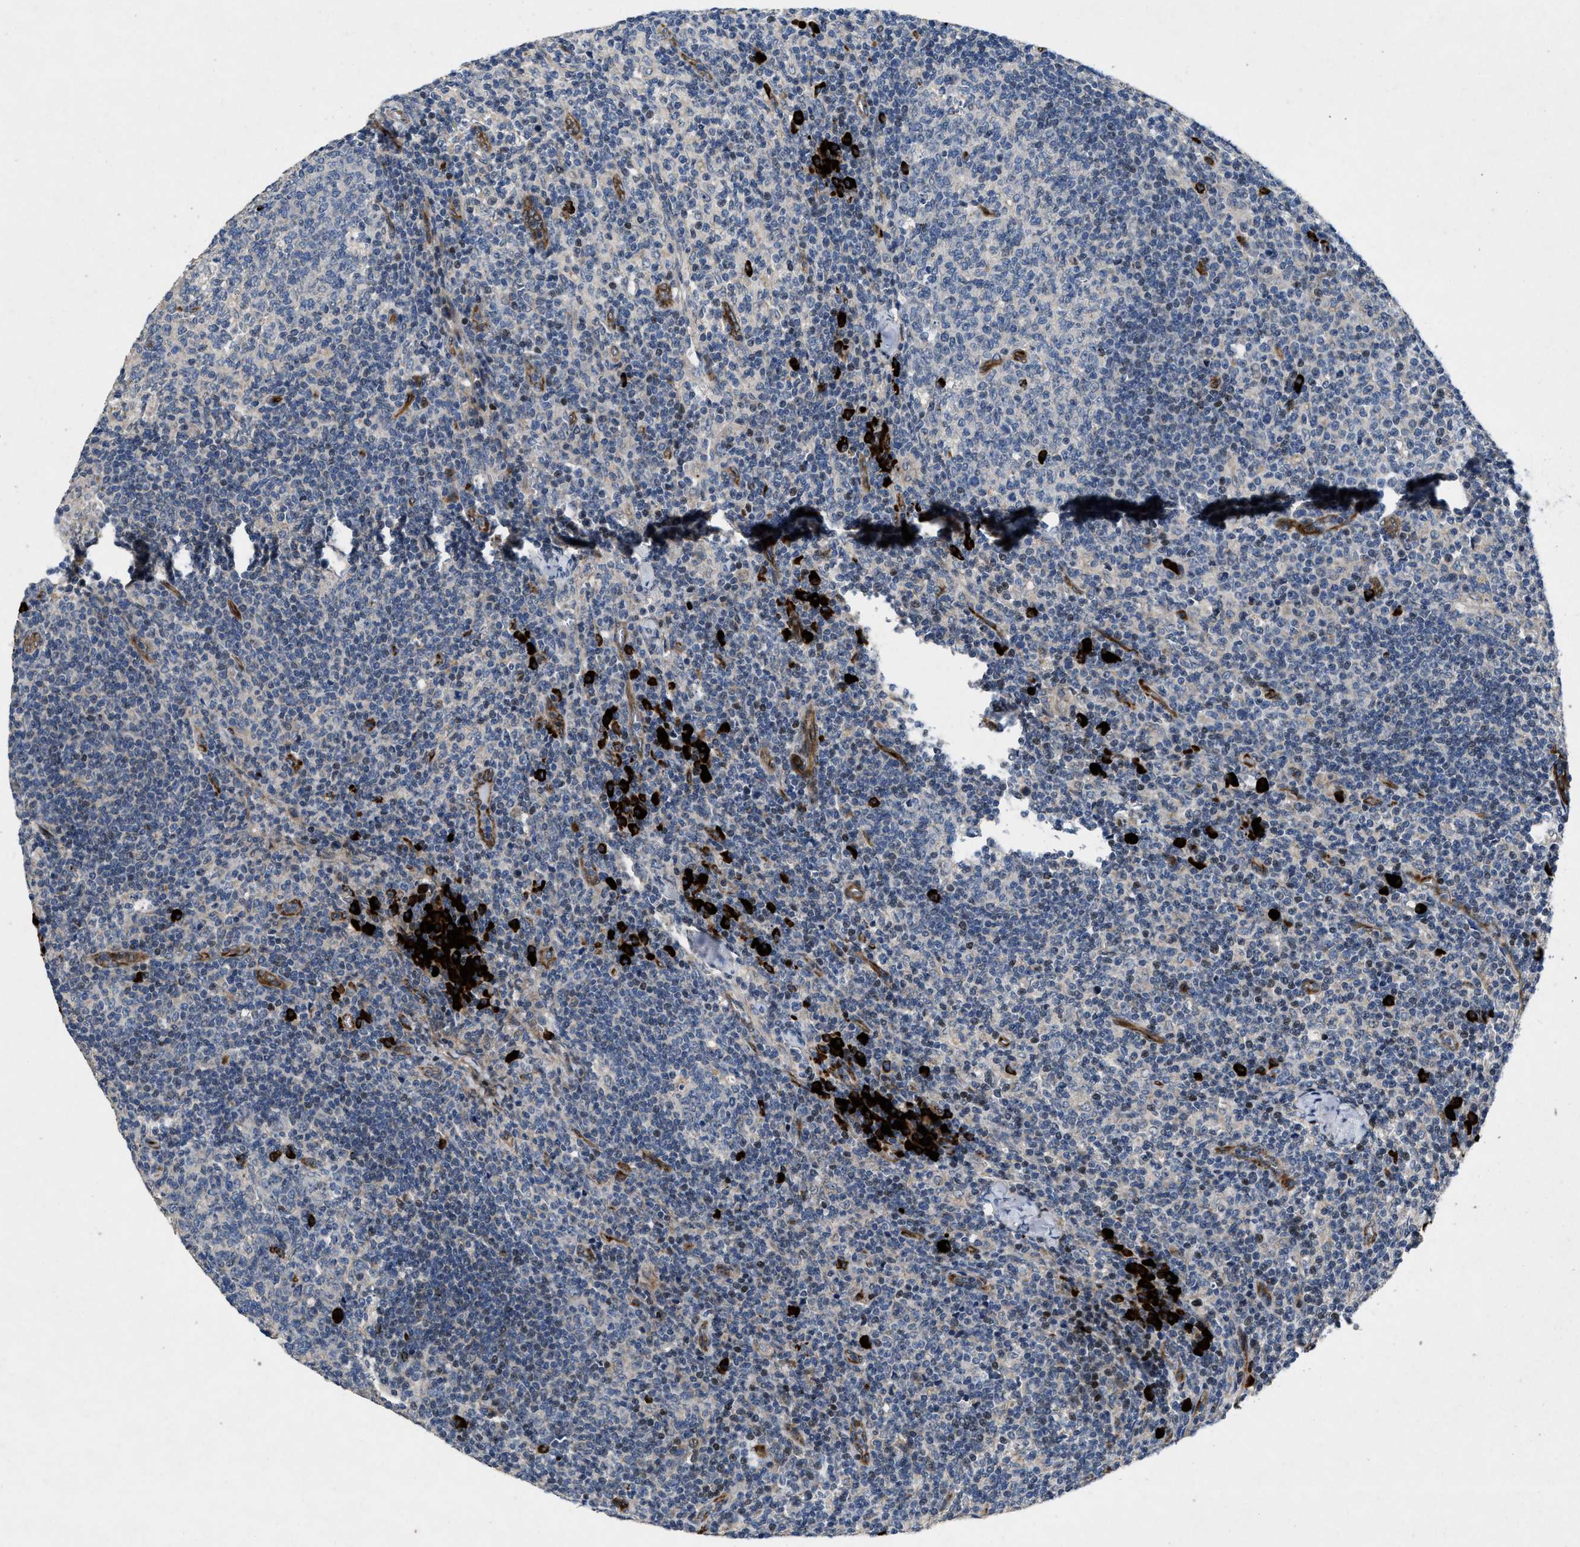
{"staining": {"intensity": "strong", "quantity": "<25%", "location": "cytoplasmic/membranous"}, "tissue": "lymph node", "cell_type": "Germinal center cells", "image_type": "normal", "snomed": [{"axis": "morphology", "description": "Normal tissue, NOS"}, {"axis": "morphology", "description": "Inflammation, NOS"}, {"axis": "topography", "description": "Lymph node"}], "caption": "Human lymph node stained for a protein (brown) displays strong cytoplasmic/membranous positive expression in about <25% of germinal center cells.", "gene": "HSPA12B", "patient": {"sex": "male", "age": 55}}